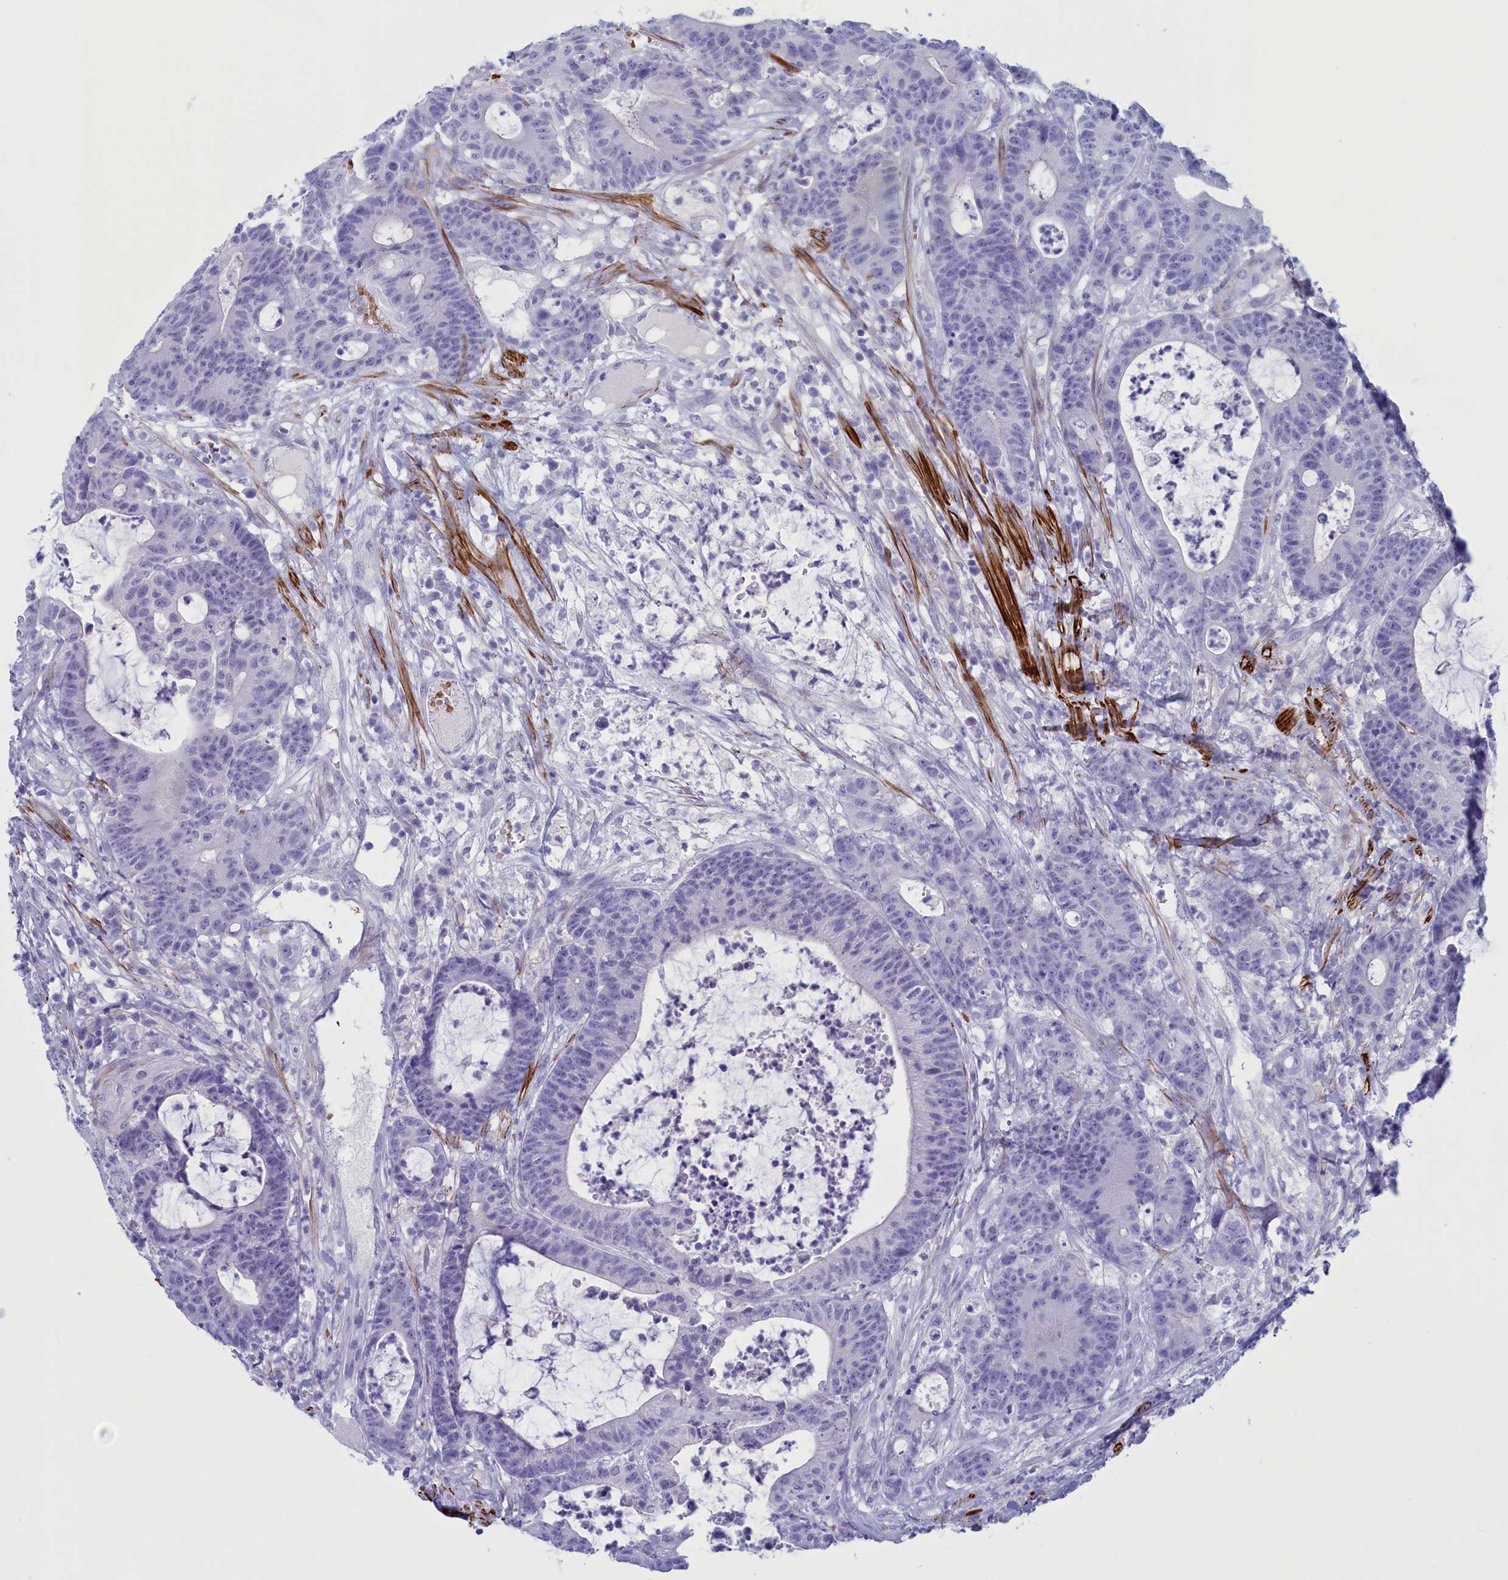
{"staining": {"intensity": "negative", "quantity": "none", "location": "none"}, "tissue": "colorectal cancer", "cell_type": "Tumor cells", "image_type": "cancer", "snomed": [{"axis": "morphology", "description": "Adenocarcinoma, NOS"}, {"axis": "topography", "description": "Colon"}], "caption": "Tumor cells are negative for protein expression in human colorectal cancer (adenocarcinoma). (DAB IHC visualized using brightfield microscopy, high magnification).", "gene": "GAPDHS", "patient": {"sex": "female", "age": 84}}